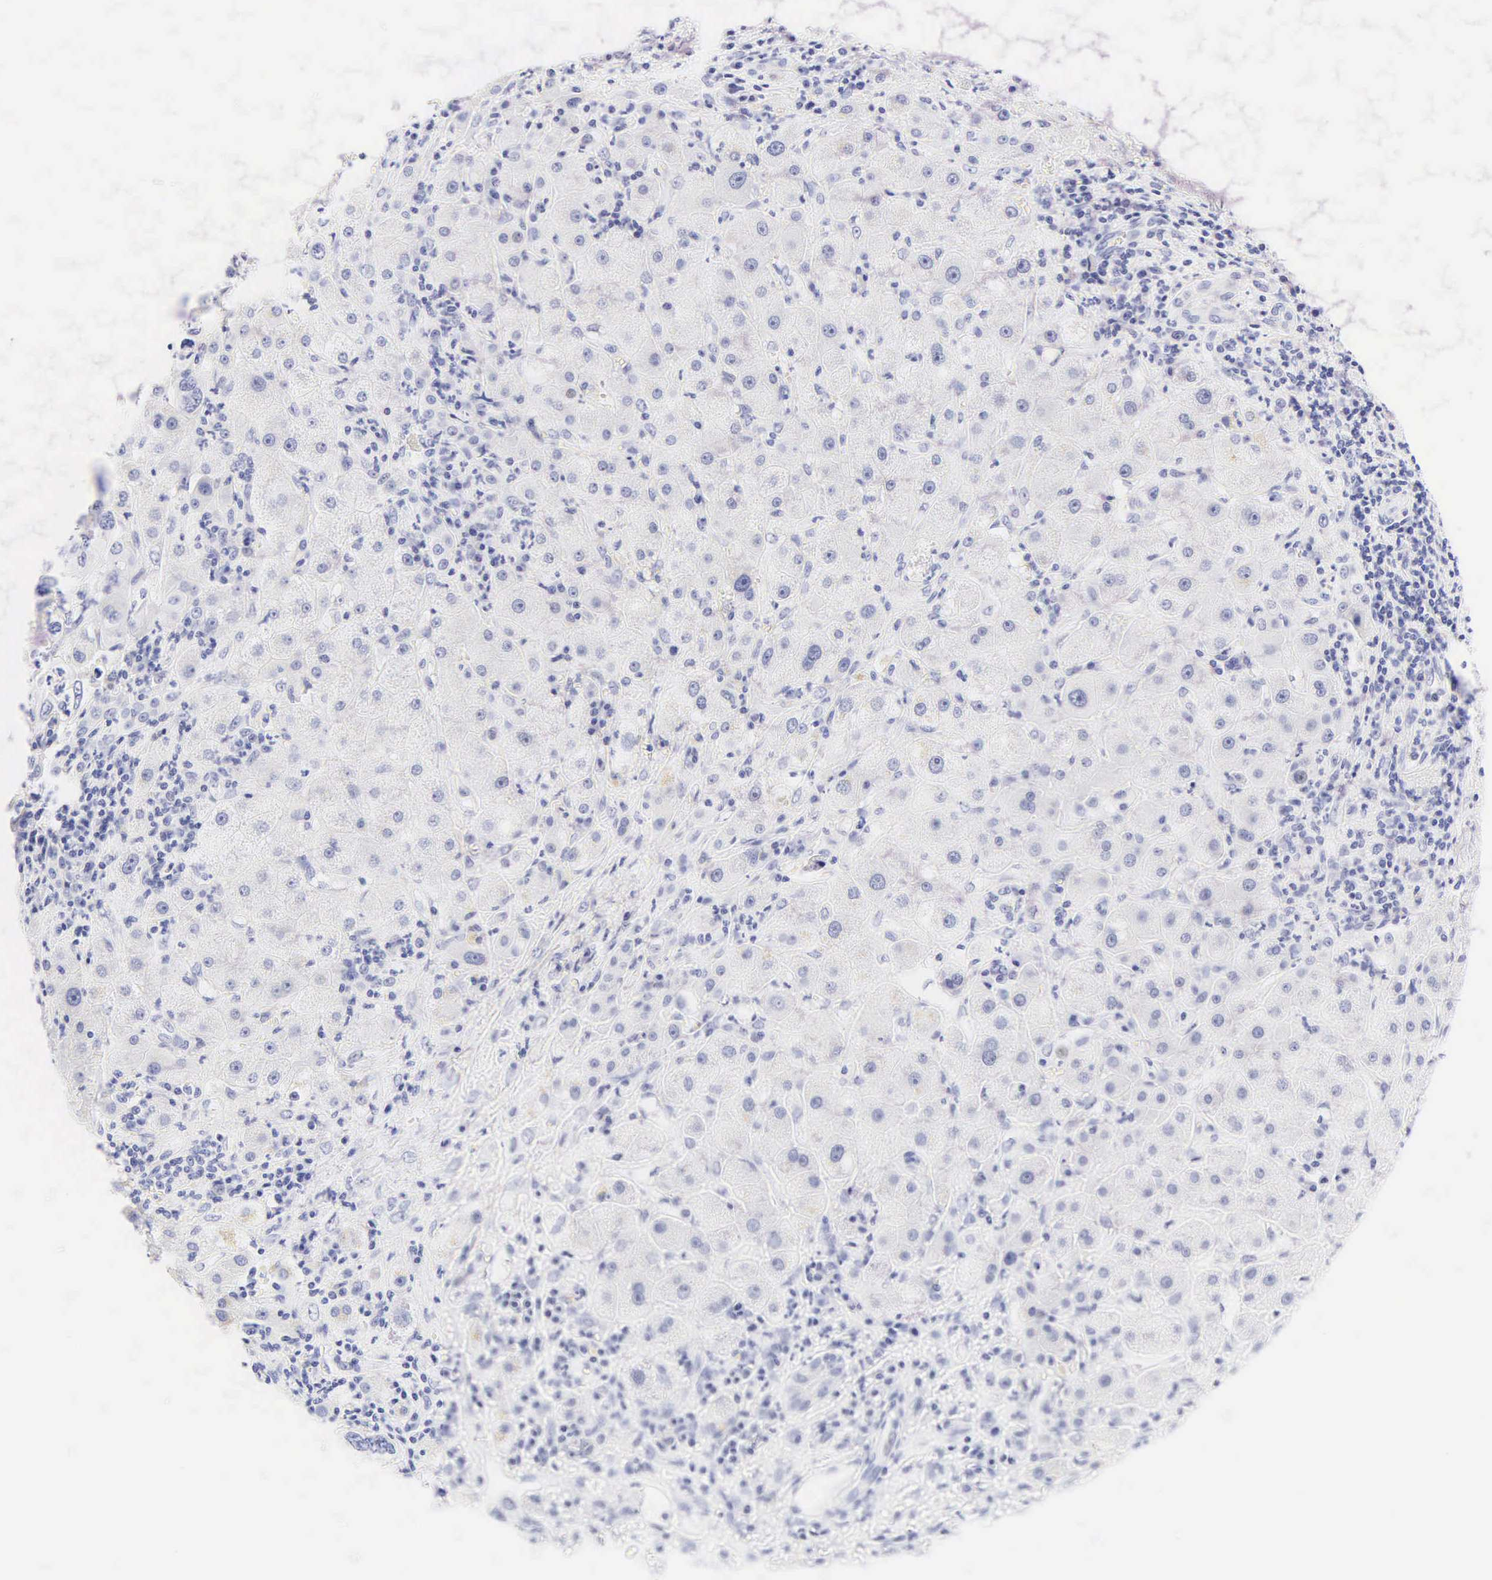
{"staining": {"intensity": "negative", "quantity": "none", "location": "none"}, "tissue": "liver cancer", "cell_type": "Tumor cells", "image_type": "cancer", "snomed": [{"axis": "morphology", "description": "Cholangiocarcinoma"}, {"axis": "topography", "description": "Liver"}], "caption": "Cholangiocarcinoma (liver) stained for a protein using immunohistochemistry (IHC) exhibits no positivity tumor cells.", "gene": "KRT20", "patient": {"sex": "female", "age": 79}}